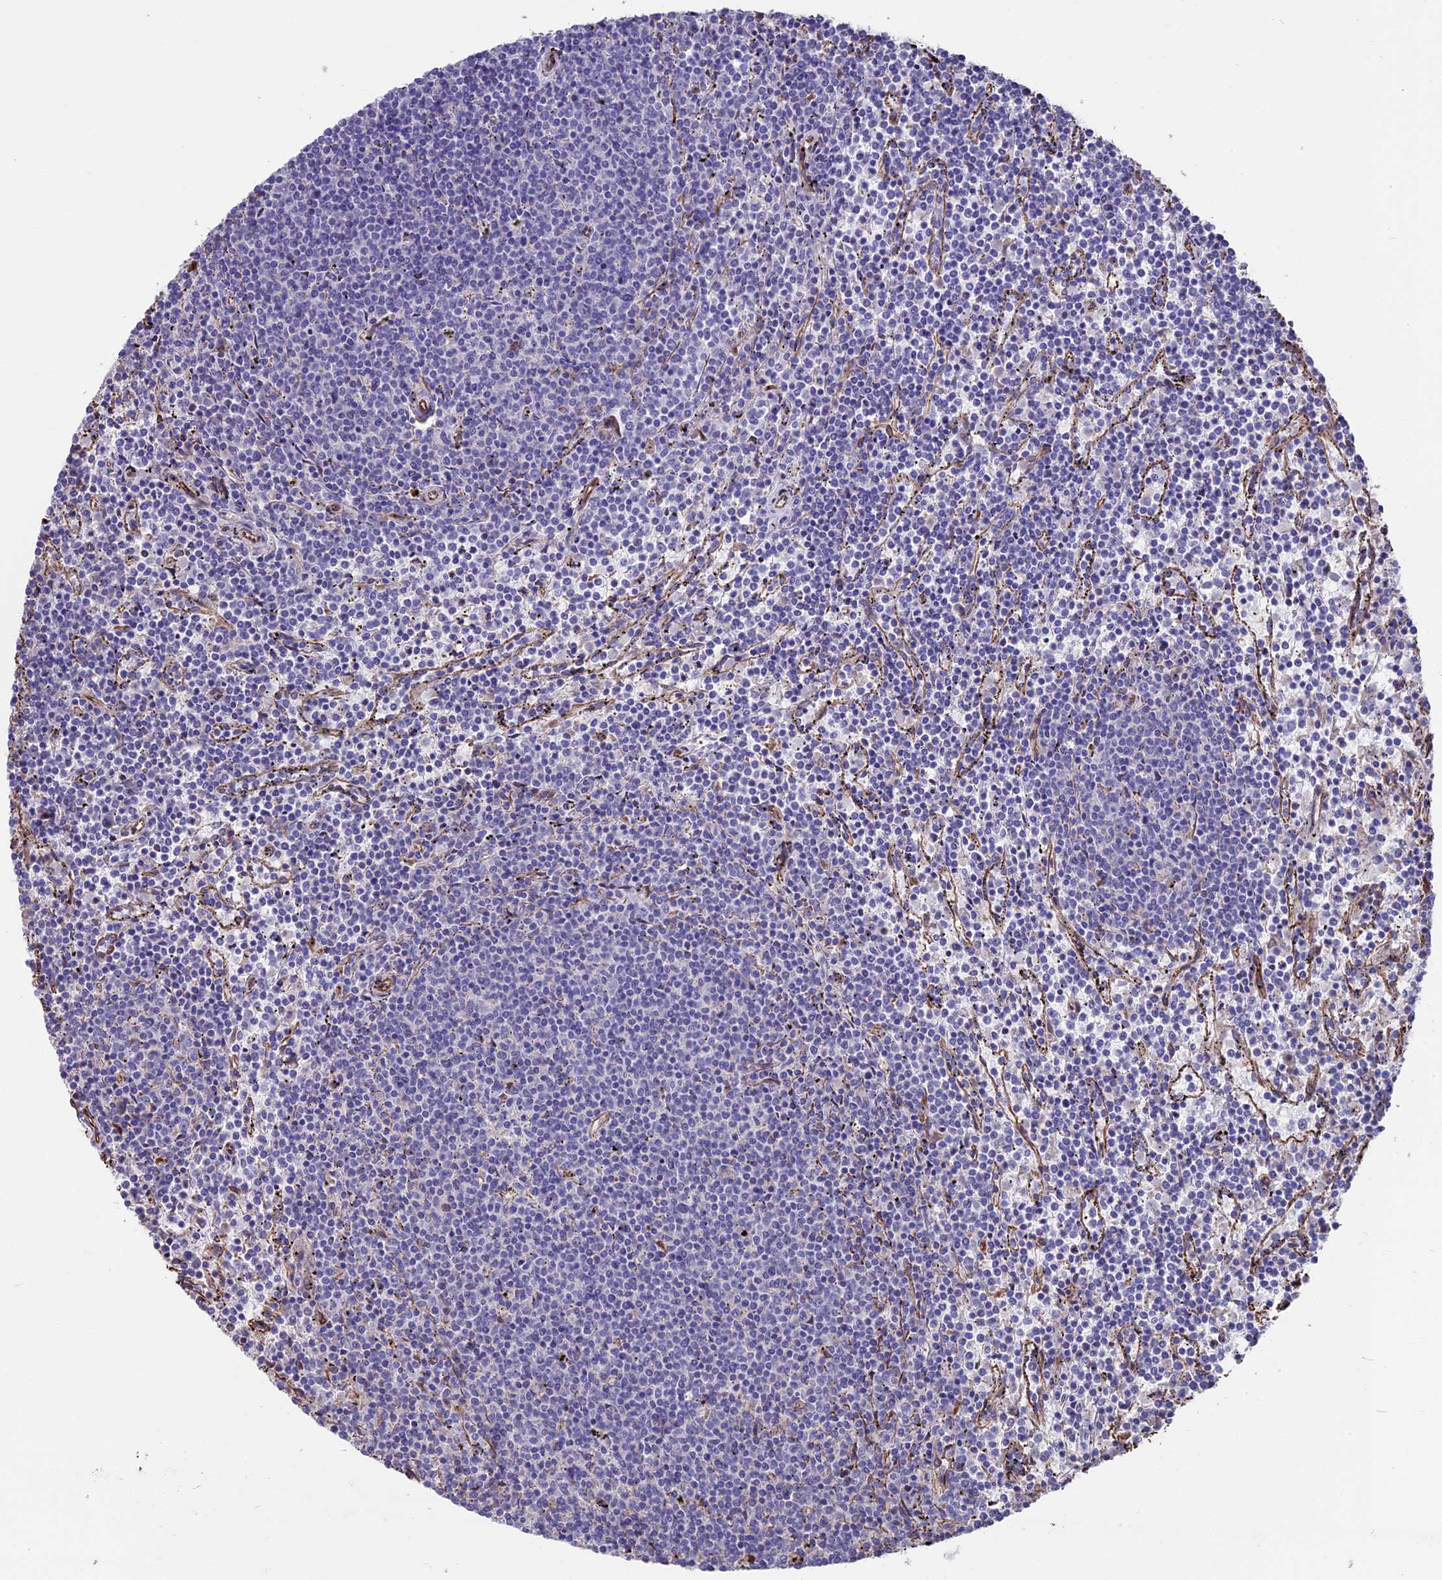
{"staining": {"intensity": "negative", "quantity": "none", "location": "none"}, "tissue": "lymphoma", "cell_type": "Tumor cells", "image_type": "cancer", "snomed": [{"axis": "morphology", "description": "Malignant lymphoma, non-Hodgkin's type, Low grade"}, {"axis": "topography", "description": "Spleen"}], "caption": "The immunohistochemistry photomicrograph has no significant positivity in tumor cells of lymphoma tissue. Brightfield microscopy of immunohistochemistry stained with DAB (brown) and hematoxylin (blue), captured at high magnification.", "gene": "SEH1L", "patient": {"sex": "female", "age": 50}}